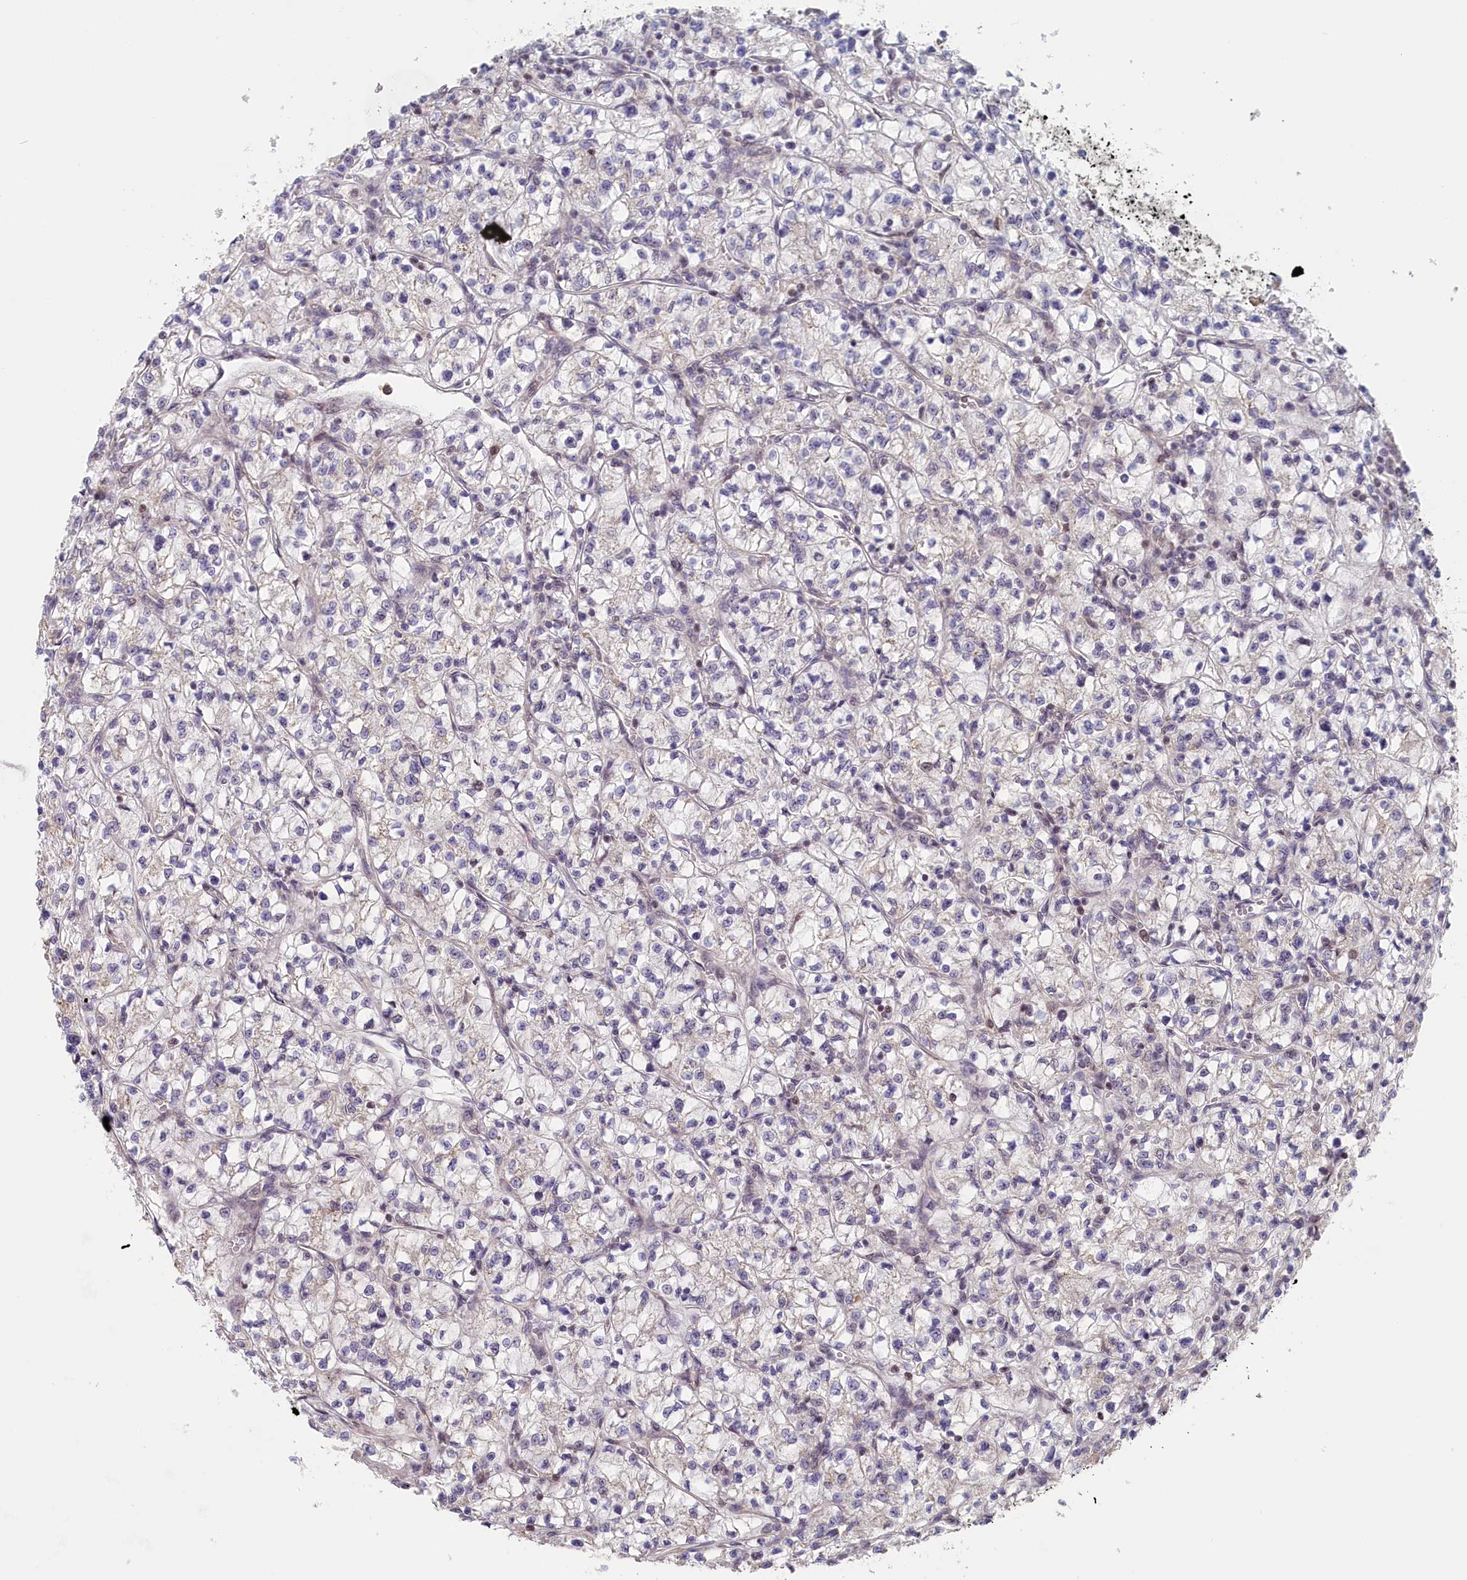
{"staining": {"intensity": "negative", "quantity": "none", "location": "none"}, "tissue": "renal cancer", "cell_type": "Tumor cells", "image_type": "cancer", "snomed": [{"axis": "morphology", "description": "Adenocarcinoma, NOS"}, {"axis": "topography", "description": "Kidney"}], "caption": "Immunohistochemistry (IHC) of human renal adenocarcinoma shows no staining in tumor cells. (Brightfield microscopy of DAB (3,3'-diaminobenzidine) IHC at high magnification).", "gene": "INTS4", "patient": {"sex": "female", "age": 64}}